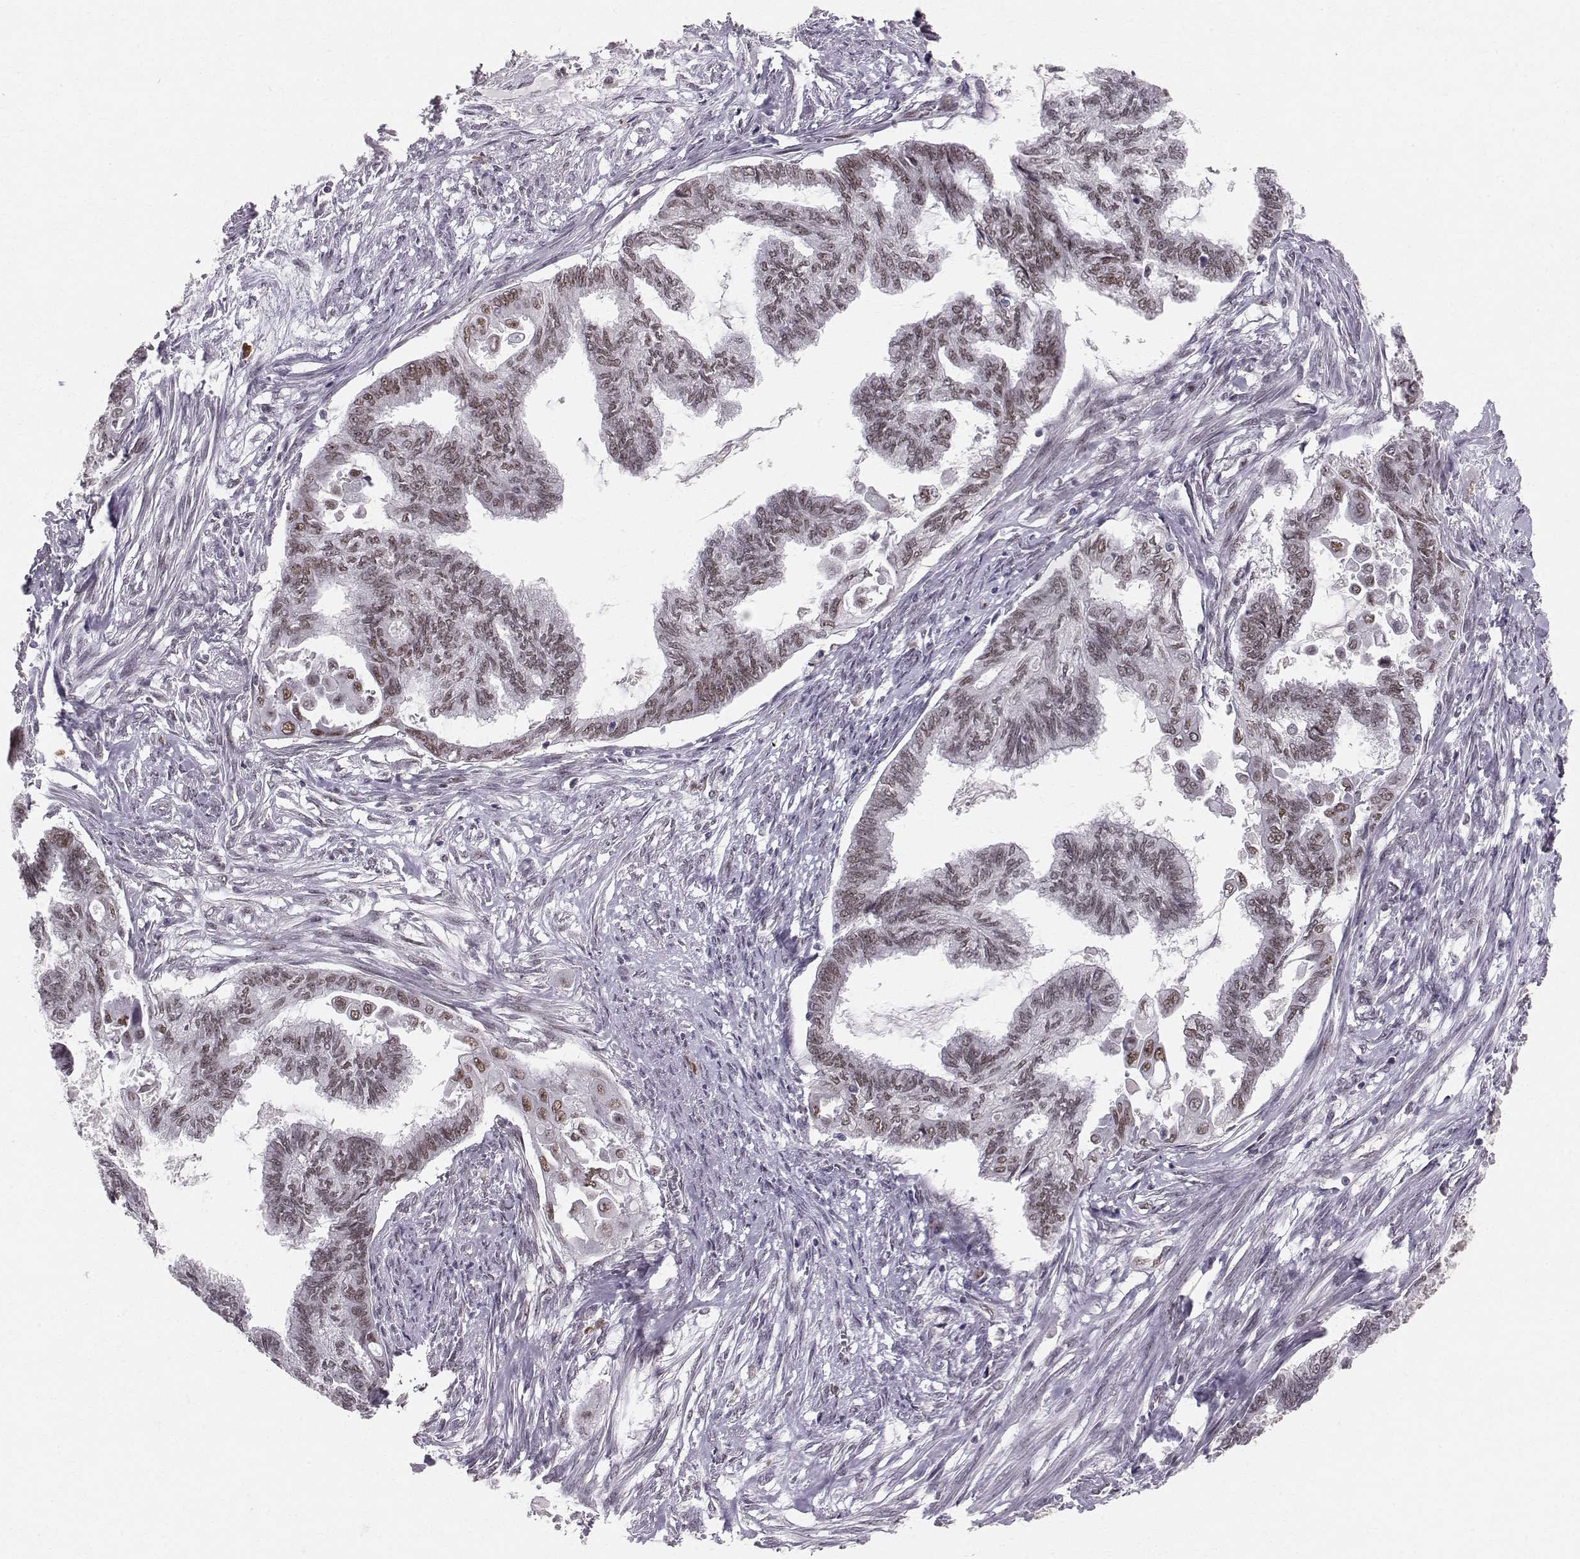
{"staining": {"intensity": "moderate", "quantity": "<25%", "location": "nuclear"}, "tissue": "endometrial cancer", "cell_type": "Tumor cells", "image_type": "cancer", "snomed": [{"axis": "morphology", "description": "Adenocarcinoma, NOS"}, {"axis": "topography", "description": "Endometrium"}], "caption": "Immunohistochemical staining of human endometrial cancer reveals low levels of moderate nuclear protein positivity in approximately <25% of tumor cells.", "gene": "RPP38", "patient": {"sex": "female", "age": 86}}